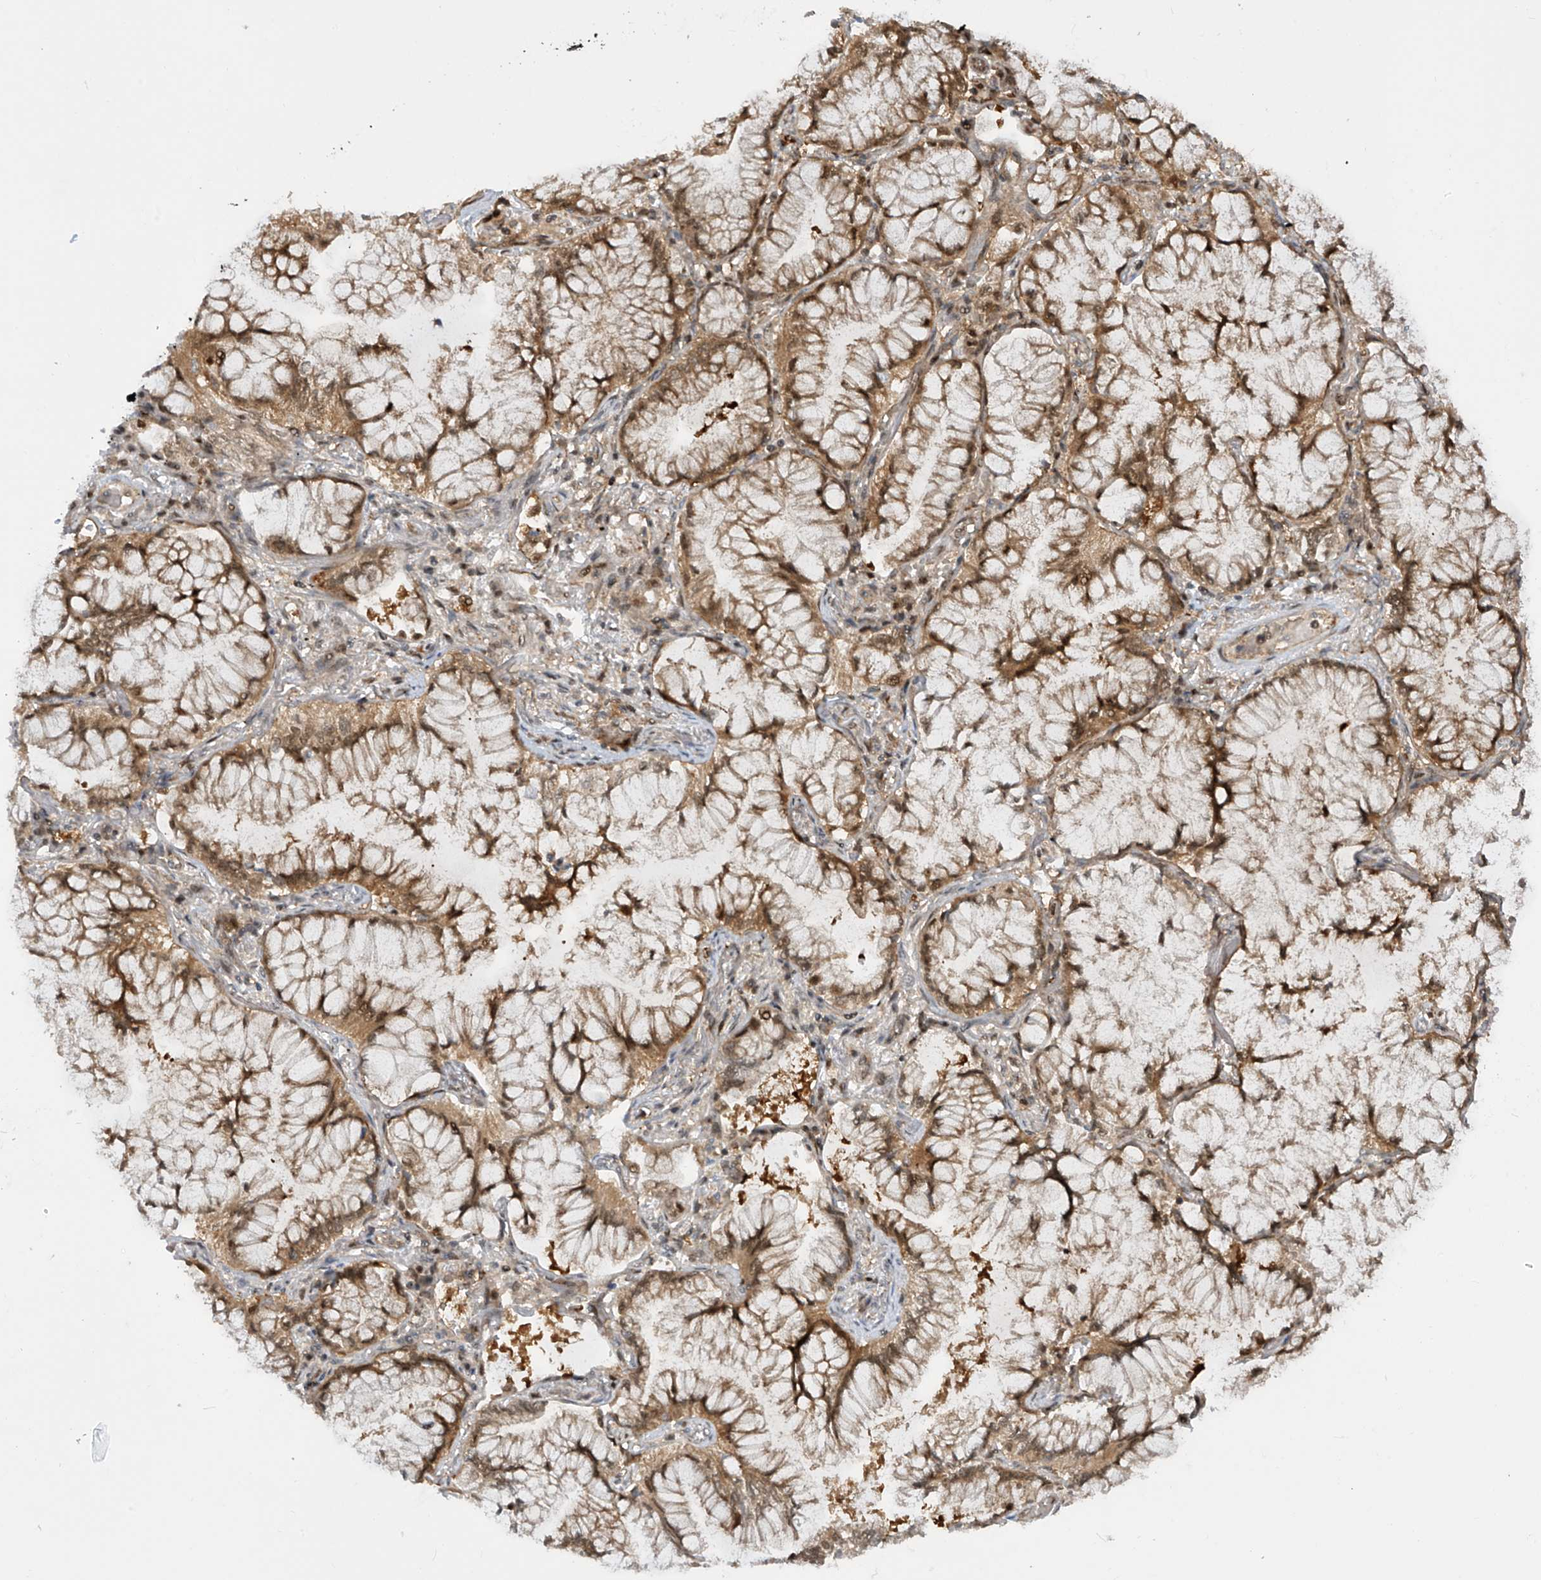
{"staining": {"intensity": "moderate", "quantity": ">75%", "location": "cytoplasmic/membranous,nuclear"}, "tissue": "lung cancer", "cell_type": "Tumor cells", "image_type": "cancer", "snomed": [{"axis": "morphology", "description": "Adenocarcinoma, NOS"}, {"axis": "topography", "description": "Lung"}], "caption": "Lung cancer (adenocarcinoma) stained with IHC shows moderate cytoplasmic/membranous and nuclear positivity in about >75% of tumor cells.", "gene": "LAGE3", "patient": {"sex": "female", "age": 70}}